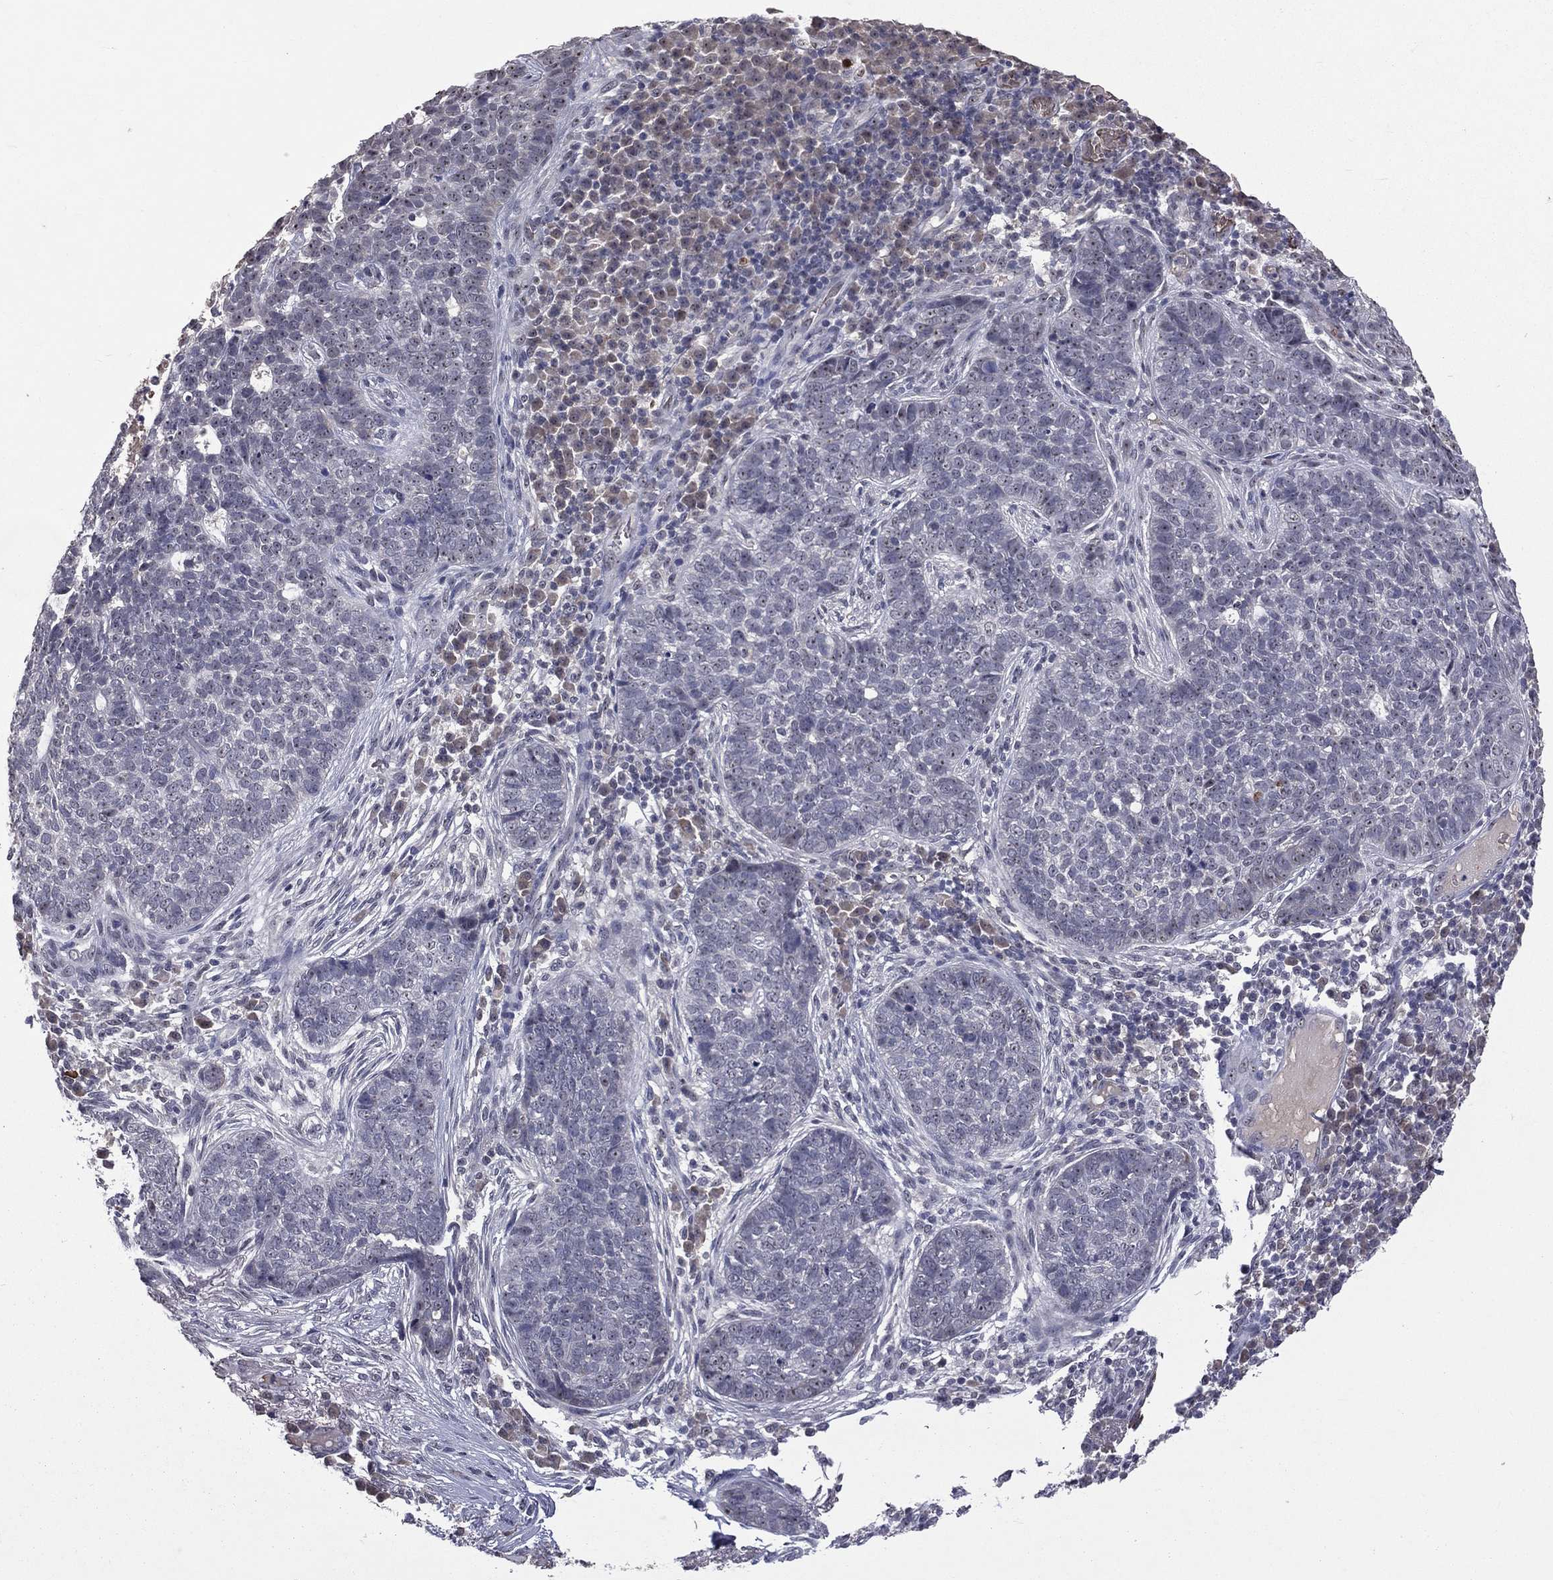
{"staining": {"intensity": "negative", "quantity": "none", "location": "none"}, "tissue": "skin cancer", "cell_type": "Tumor cells", "image_type": "cancer", "snomed": [{"axis": "morphology", "description": "Basal cell carcinoma"}, {"axis": "topography", "description": "Skin"}], "caption": "Immunohistochemistry (IHC) of human basal cell carcinoma (skin) demonstrates no positivity in tumor cells.", "gene": "DSG4", "patient": {"sex": "female", "age": 69}}